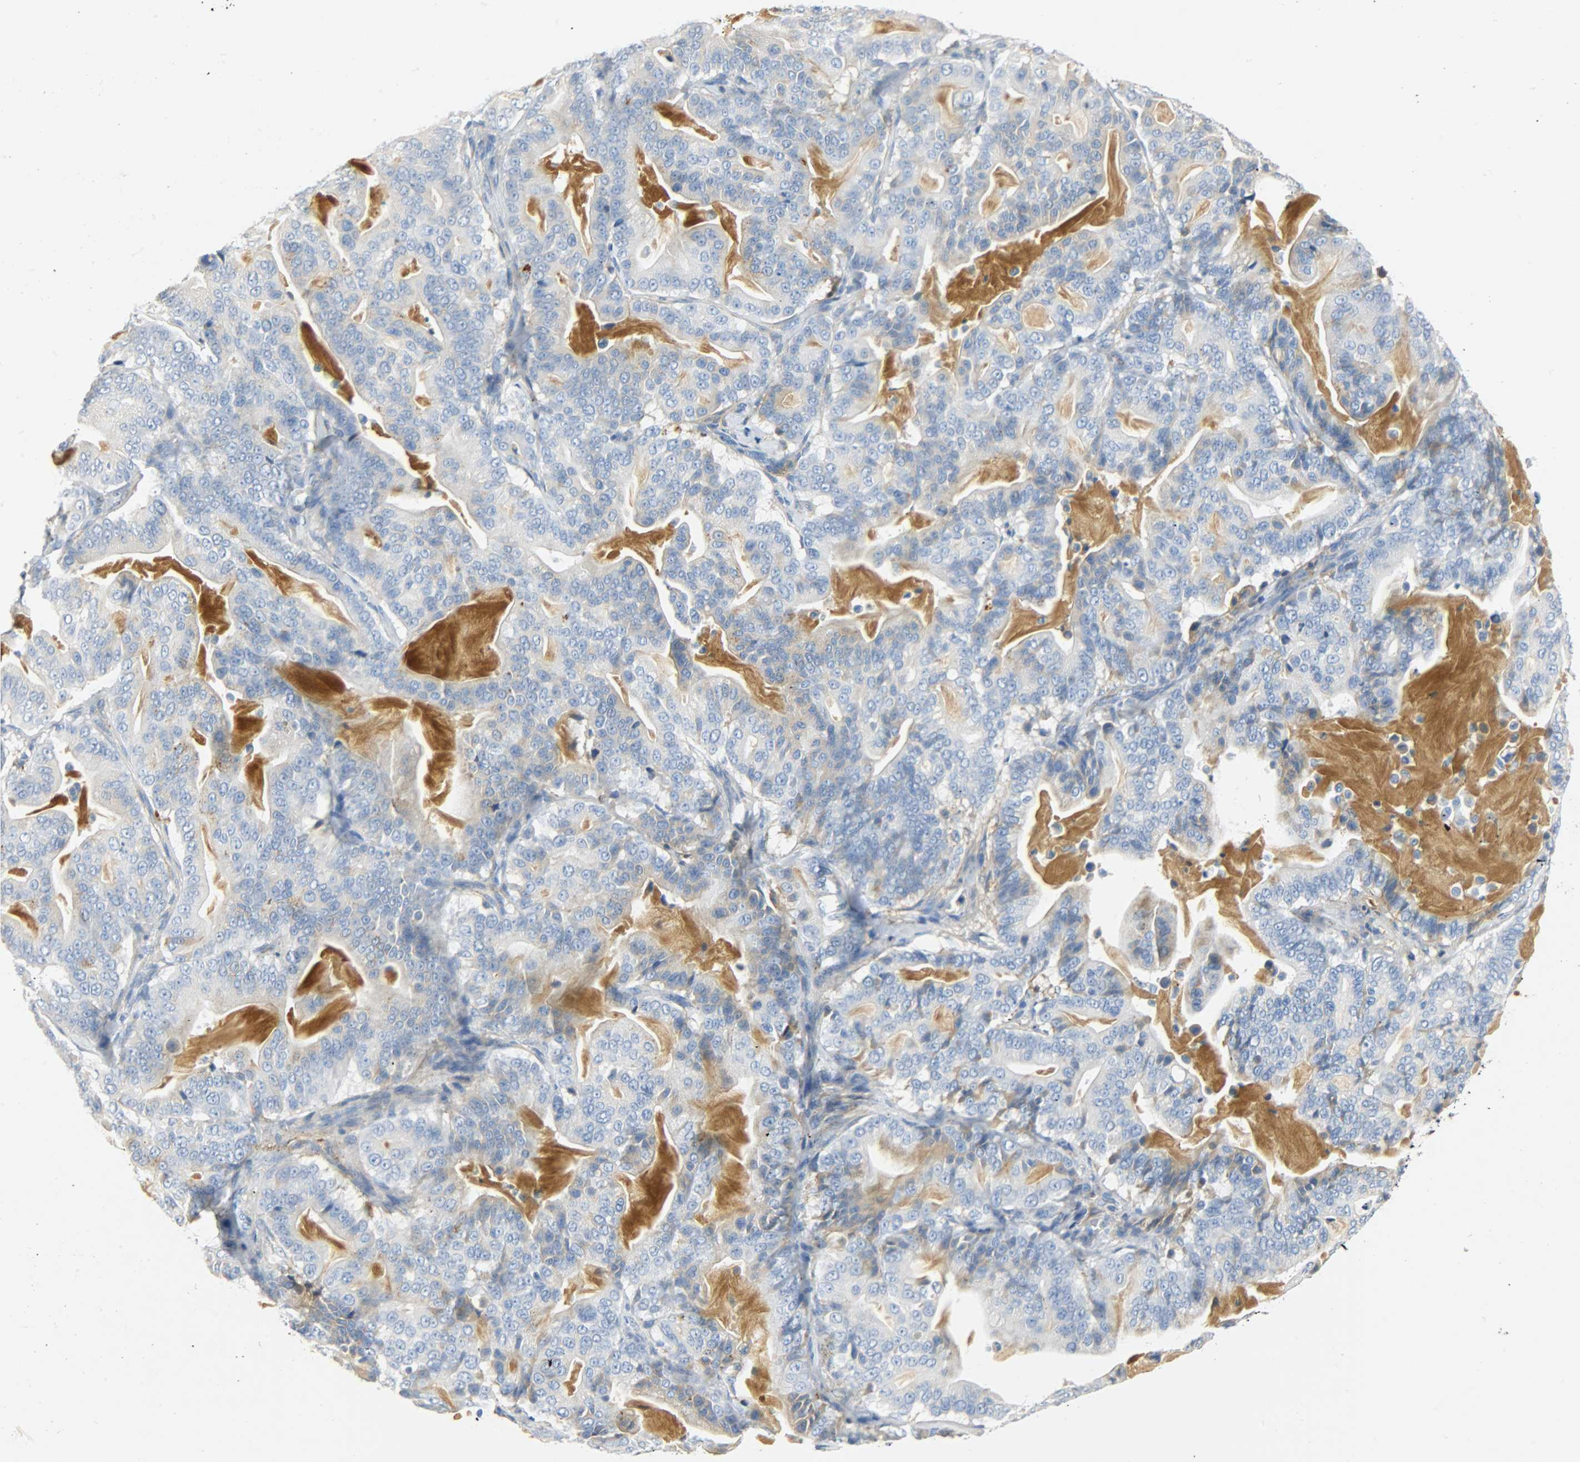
{"staining": {"intensity": "negative", "quantity": "none", "location": "none"}, "tissue": "pancreatic cancer", "cell_type": "Tumor cells", "image_type": "cancer", "snomed": [{"axis": "morphology", "description": "Adenocarcinoma, NOS"}, {"axis": "topography", "description": "Pancreas"}], "caption": "An IHC image of adenocarcinoma (pancreatic) is shown. There is no staining in tumor cells of adenocarcinoma (pancreatic). The staining was performed using DAB to visualize the protein expression in brown, while the nuclei were stained in blue with hematoxylin (Magnification: 20x).", "gene": "CRP", "patient": {"sex": "male", "age": 63}}